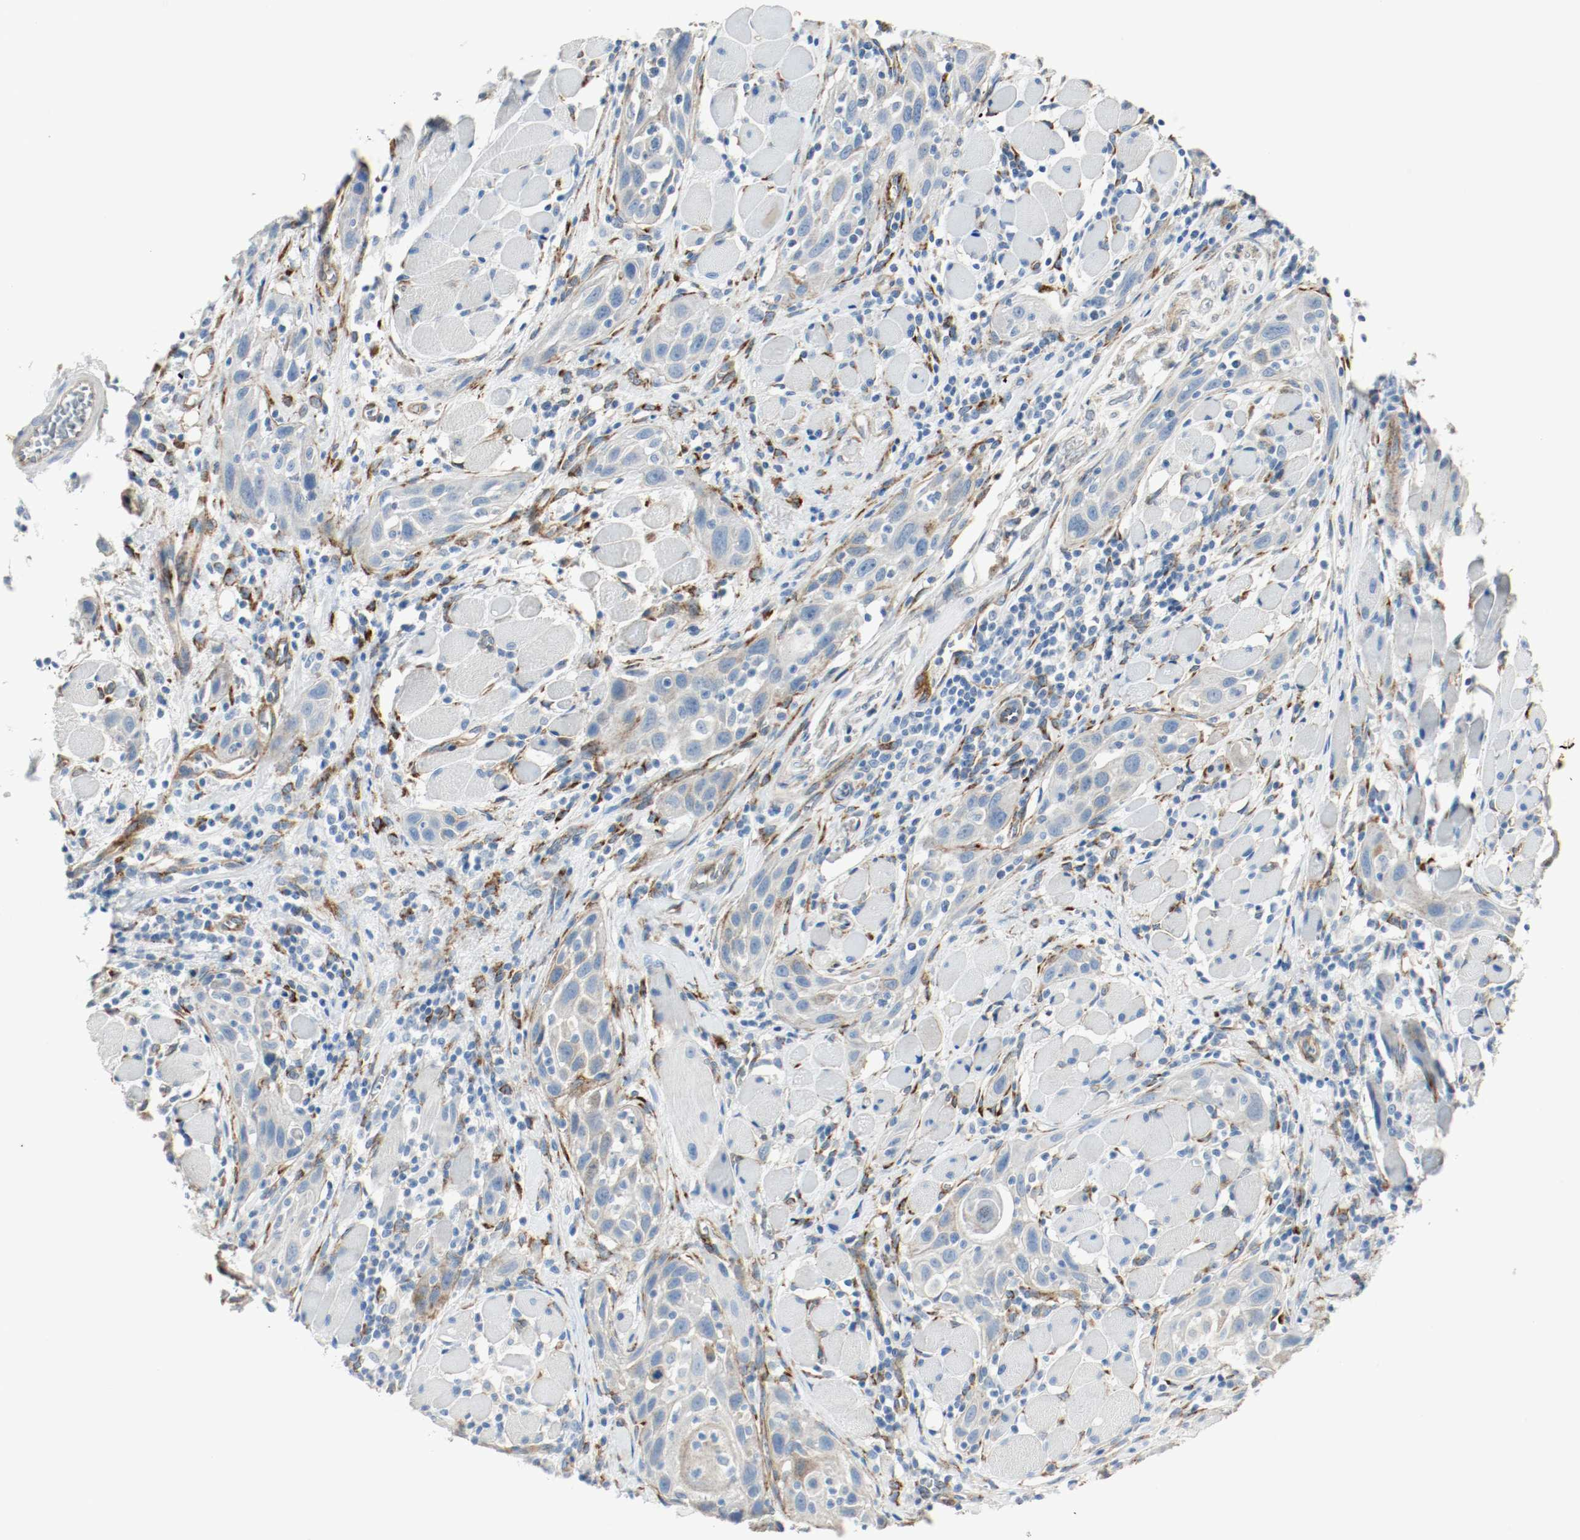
{"staining": {"intensity": "negative", "quantity": "none", "location": "none"}, "tissue": "head and neck cancer", "cell_type": "Tumor cells", "image_type": "cancer", "snomed": [{"axis": "morphology", "description": "Squamous cell carcinoma, NOS"}, {"axis": "topography", "description": "Oral tissue"}, {"axis": "topography", "description": "Head-Neck"}], "caption": "Head and neck cancer was stained to show a protein in brown. There is no significant staining in tumor cells.", "gene": "LAMB1", "patient": {"sex": "female", "age": 50}}